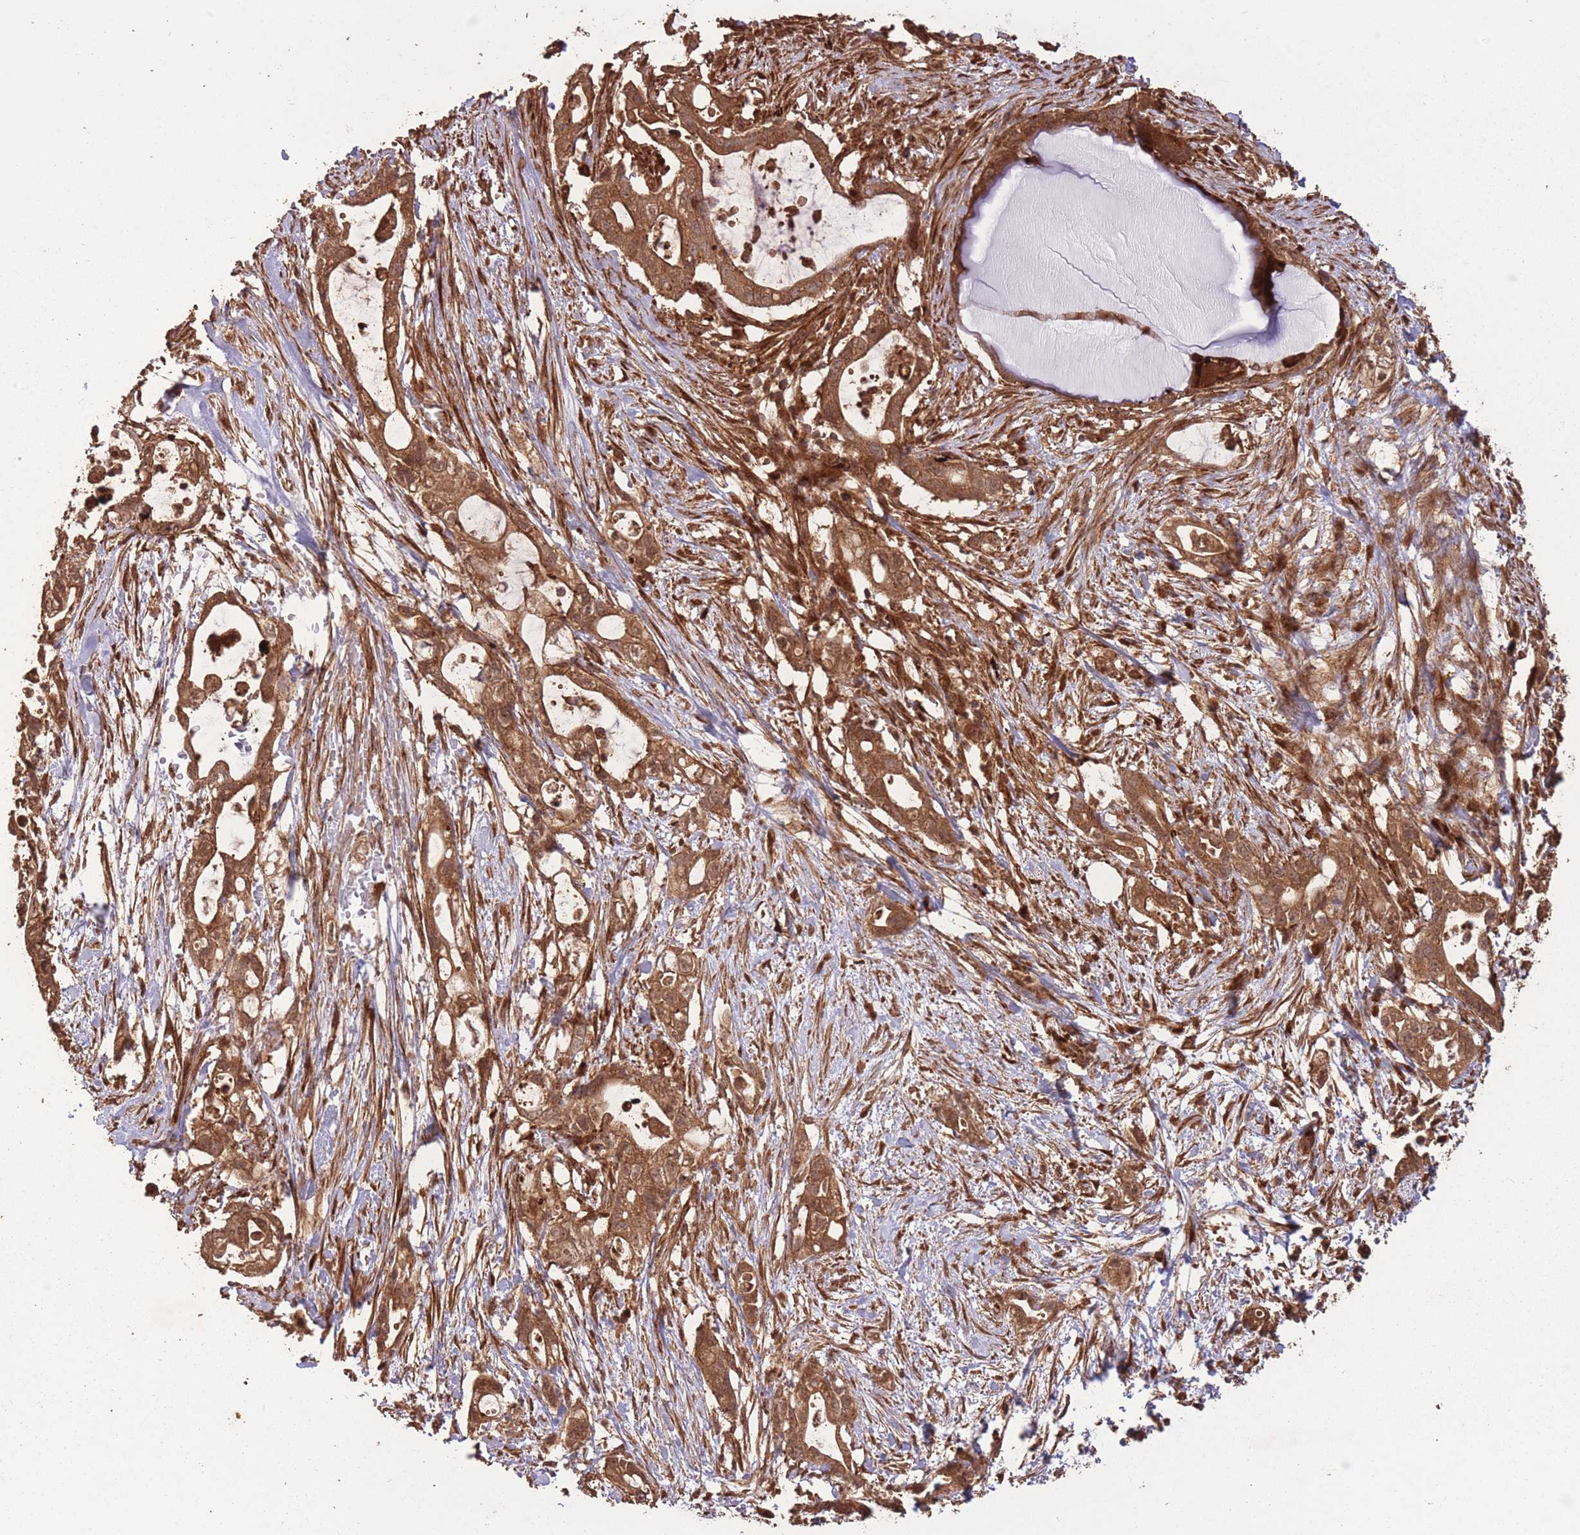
{"staining": {"intensity": "strong", "quantity": ">75%", "location": "cytoplasmic/membranous"}, "tissue": "pancreatic cancer", "cell_type": "Tumor cells", "image_type": "cancer", "snomed": [{"axis": "morphology", "description": "Adenocarcinoma, NOS"}, {"axis": "topography", "description": "Pancreas"}], "caption": "Protein staining of pancreatic cancer (adenocarcinoma) tissue shows strong cytoplasmic/membranous staining in about >75% of tumor cells.", "gene": "ERBB3", "patient": {"sex": "female", "age": 72}}